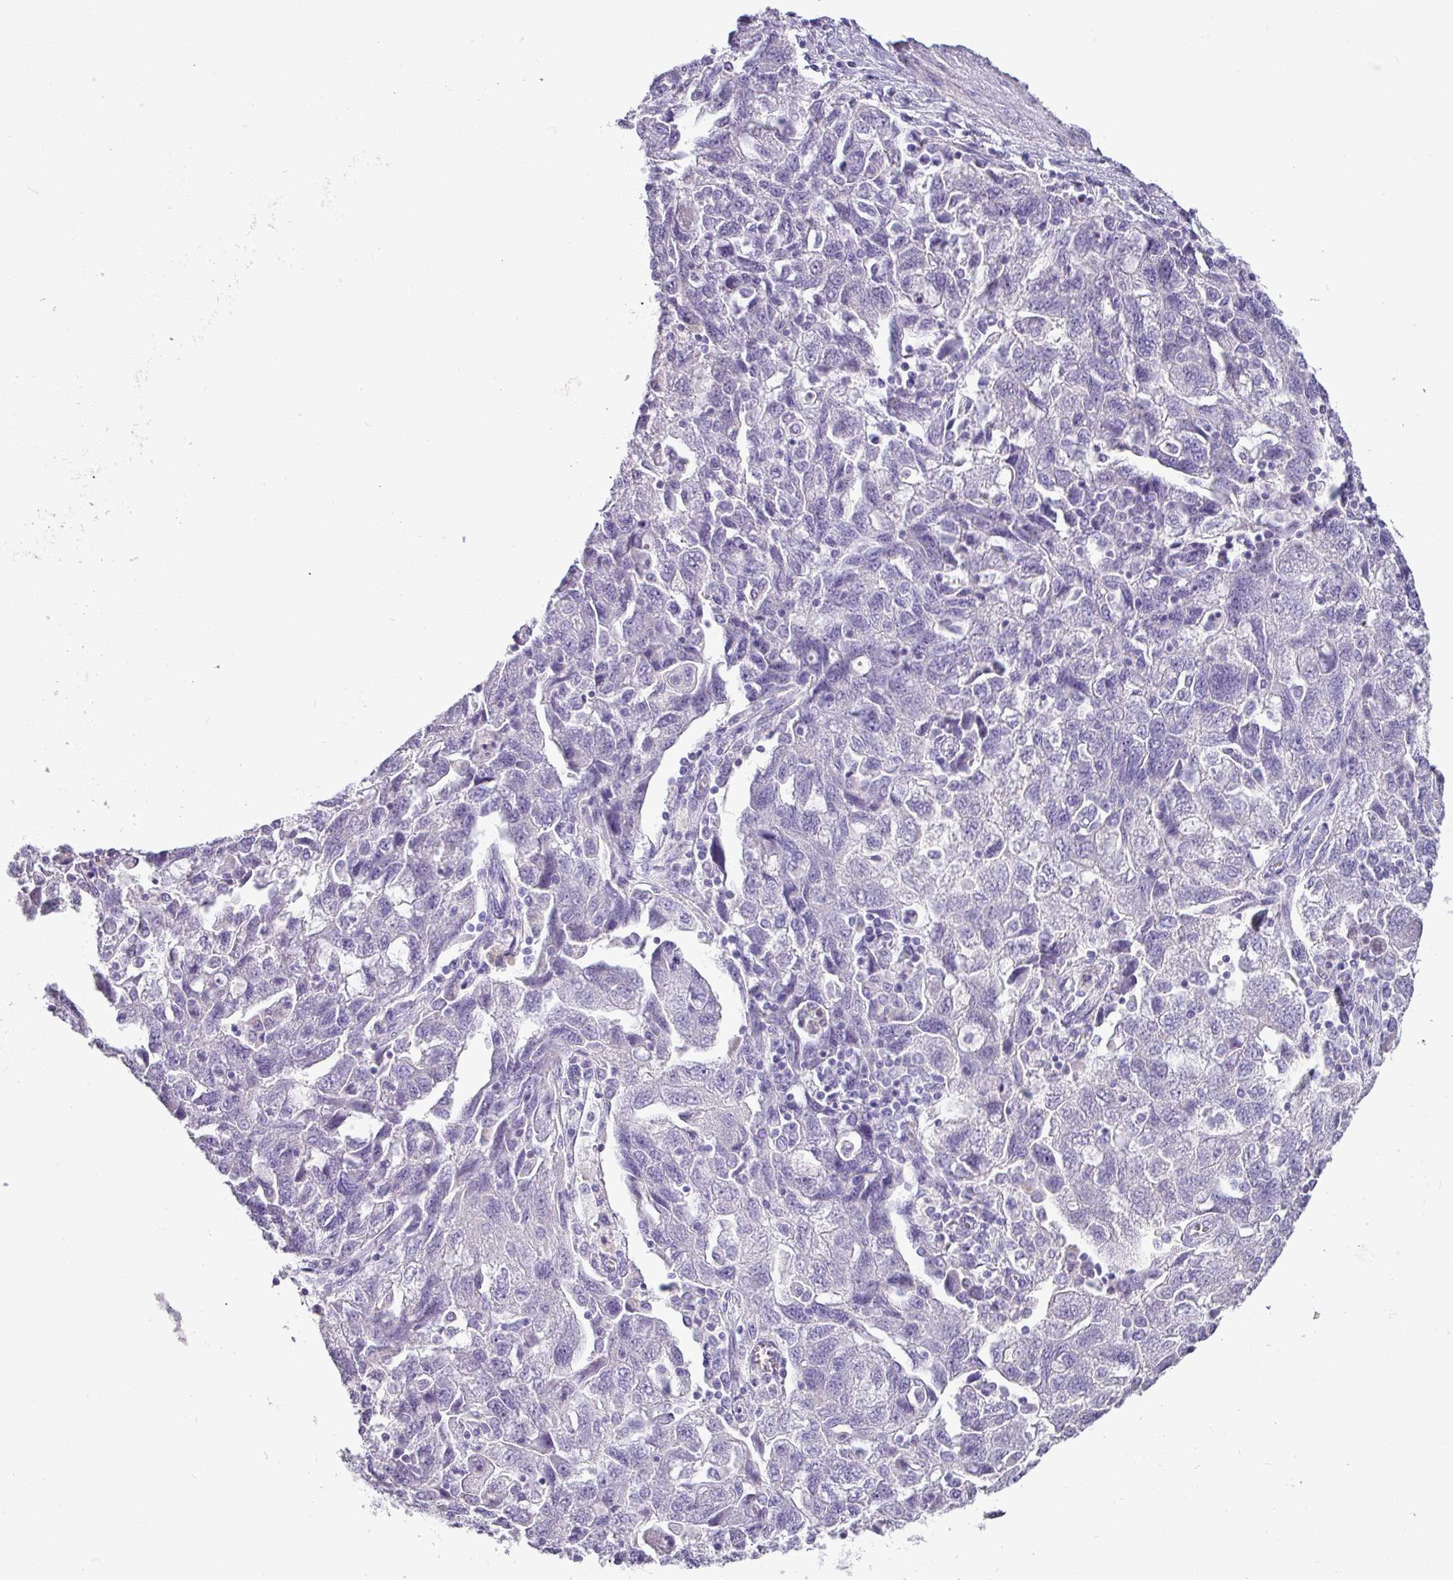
{"staining": {"intensity": "negative", "quantity": "none", "location": "none"}, "tissue": "ovarian cancer", "cell_type": "Tumor cells", "image_type": "cancer", "snomed": [{"axis": "morphology", "description": "Carcinoma, NOS"}, {"axis": "morphology", "description": "Cystadenocarcinoma, serous, NOS"}, {"axis": "topography", "description": "Ovary"}], "caption": "Human ovarian serous cystadenocarcinoma stained for a protein using immunohistochemistry (IHC) displays no expression in tumor cells.", "gene": "GSTA3", "patient": {"sex": "female", "age": 69}}